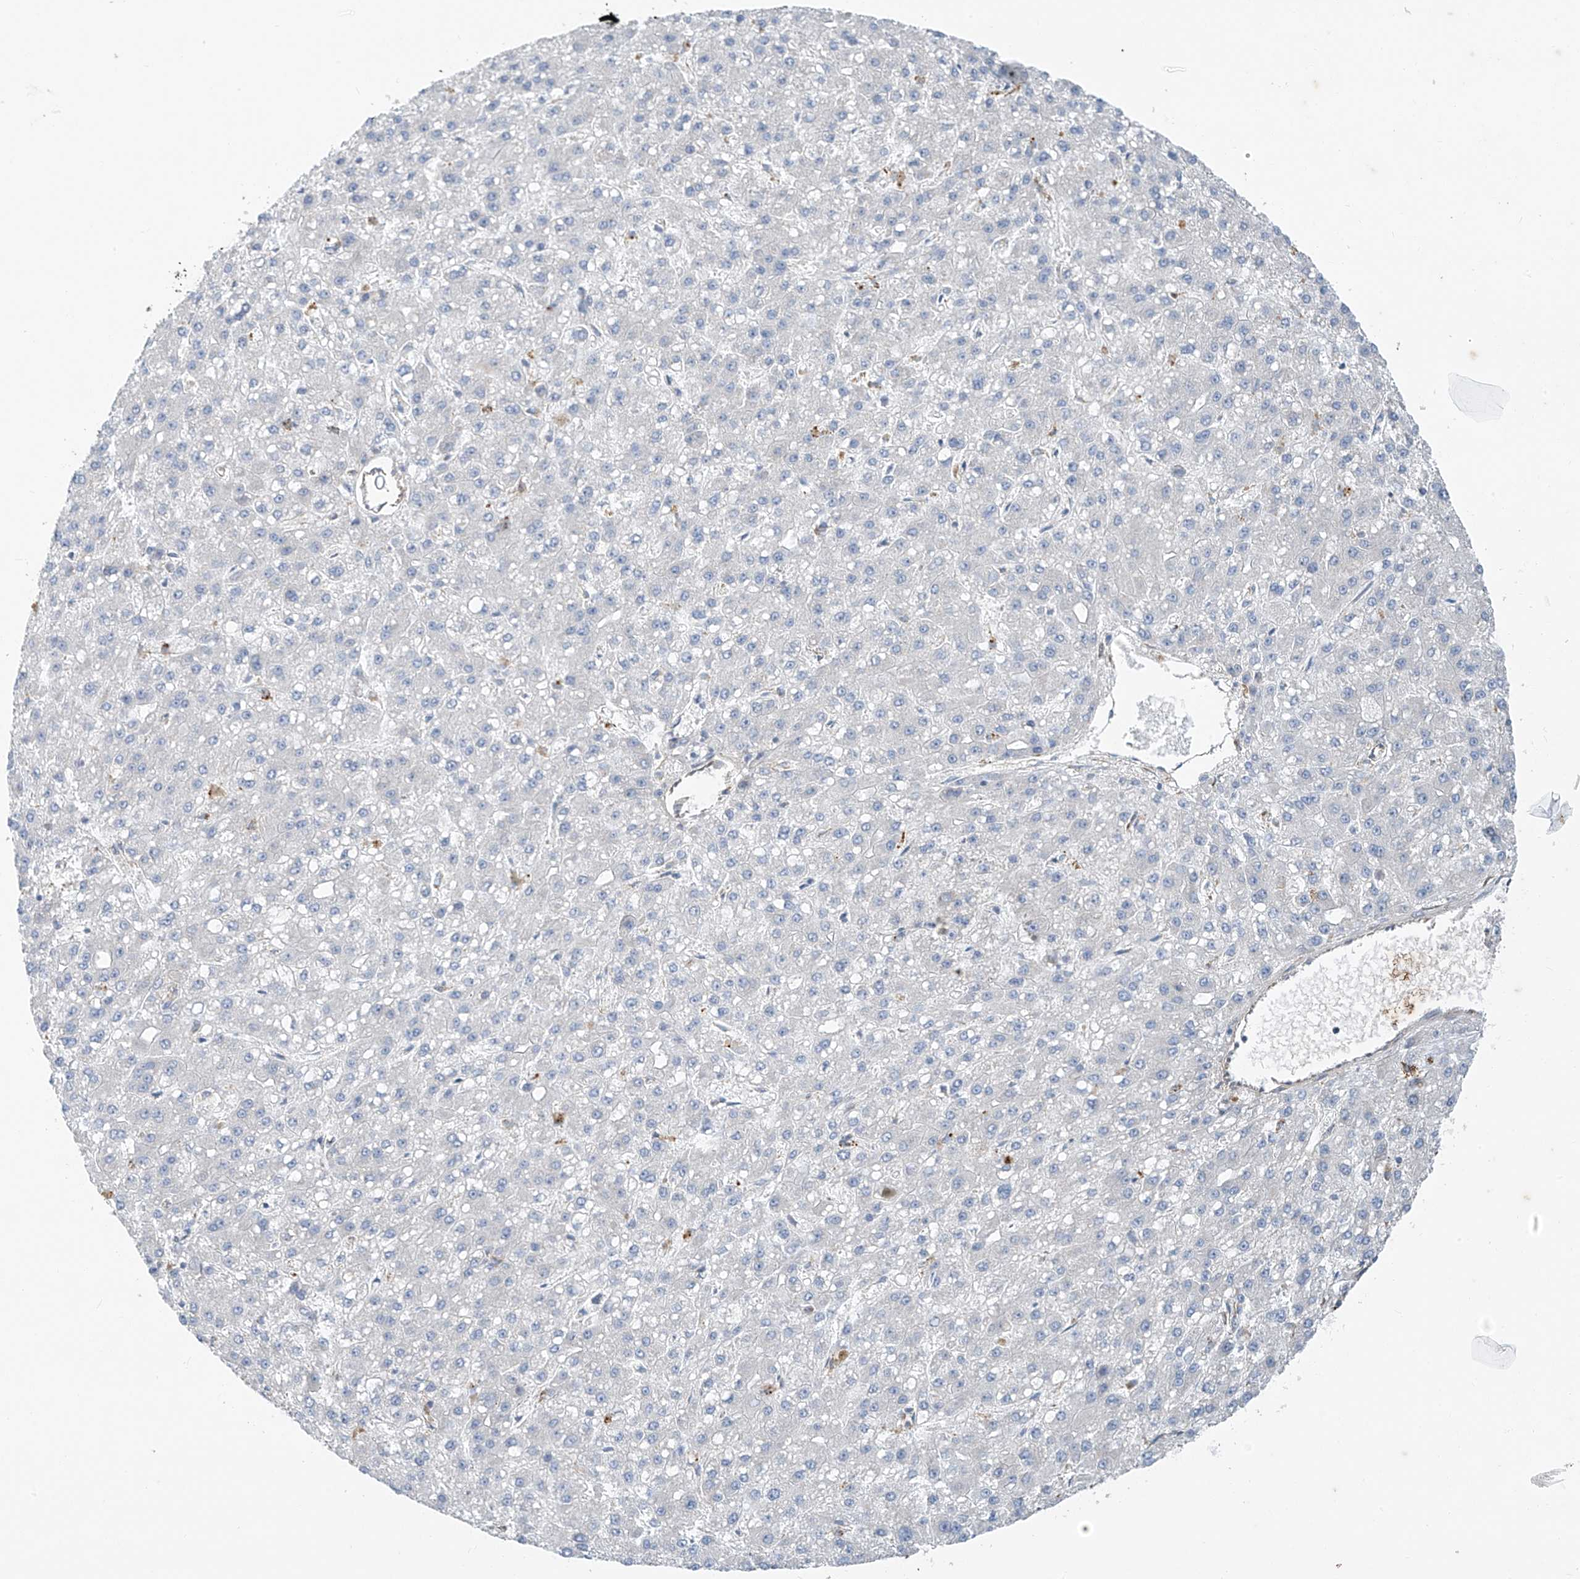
{"staining": {"intensity": "negative", "quantity": "none", "location": "none"}, "tissue": "liver cancer", "cell_type": "Tumor cells", "image_type": "cancer", "snomed": [{"axis": "morphology", "description": "Carcinoma, Hepatocellular, NOS"}, {"axis": "topography", "description": "Liver"}], "caption": "Hepatocellular carcinoma (liver) stained for a protein using IHC exhibits no staining tumor cells.", "gene": "EOMES", "patient": {"sex": "male", "age": 67}}